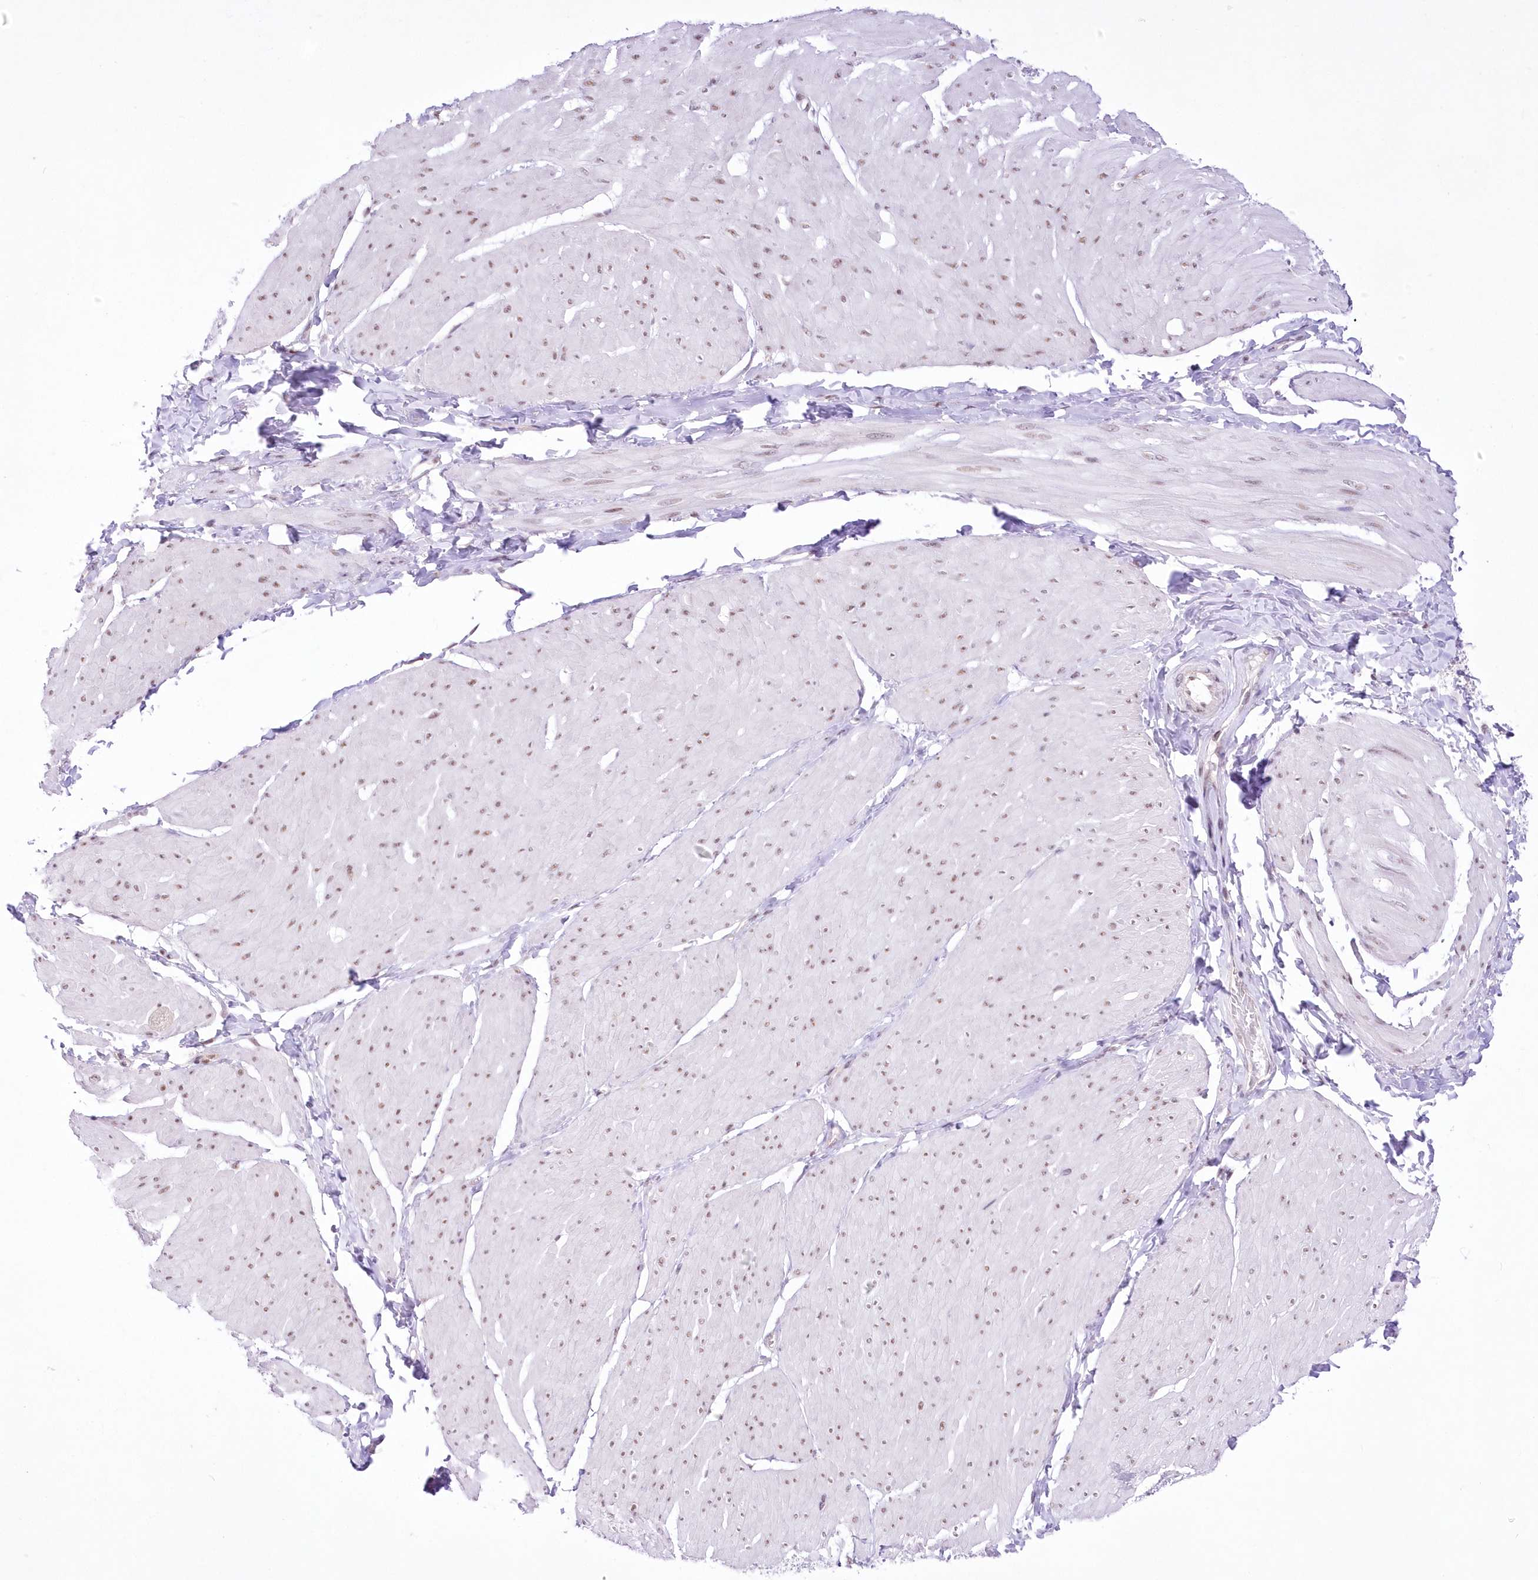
{"staining": {"intensity": "weak", "quantity": ">75%", "location": "nuclear"}, "tissue": "smooth muscle", "cell_type": "Smooth muscle cells", "image_type": "normal", "snomed": [{"axis": "morphology", "description": "Urothelial carcinoma, High grade"}, {"axis": "topography", "description": "Urinary bladder"}], "caption": "A brown stain highlights weak nuclear positivity of a protein in smooth muscle cells of unremarkable smooth muscle.", "gene": "NSUN2", "patient": {"sex": "male", "age": 46}}